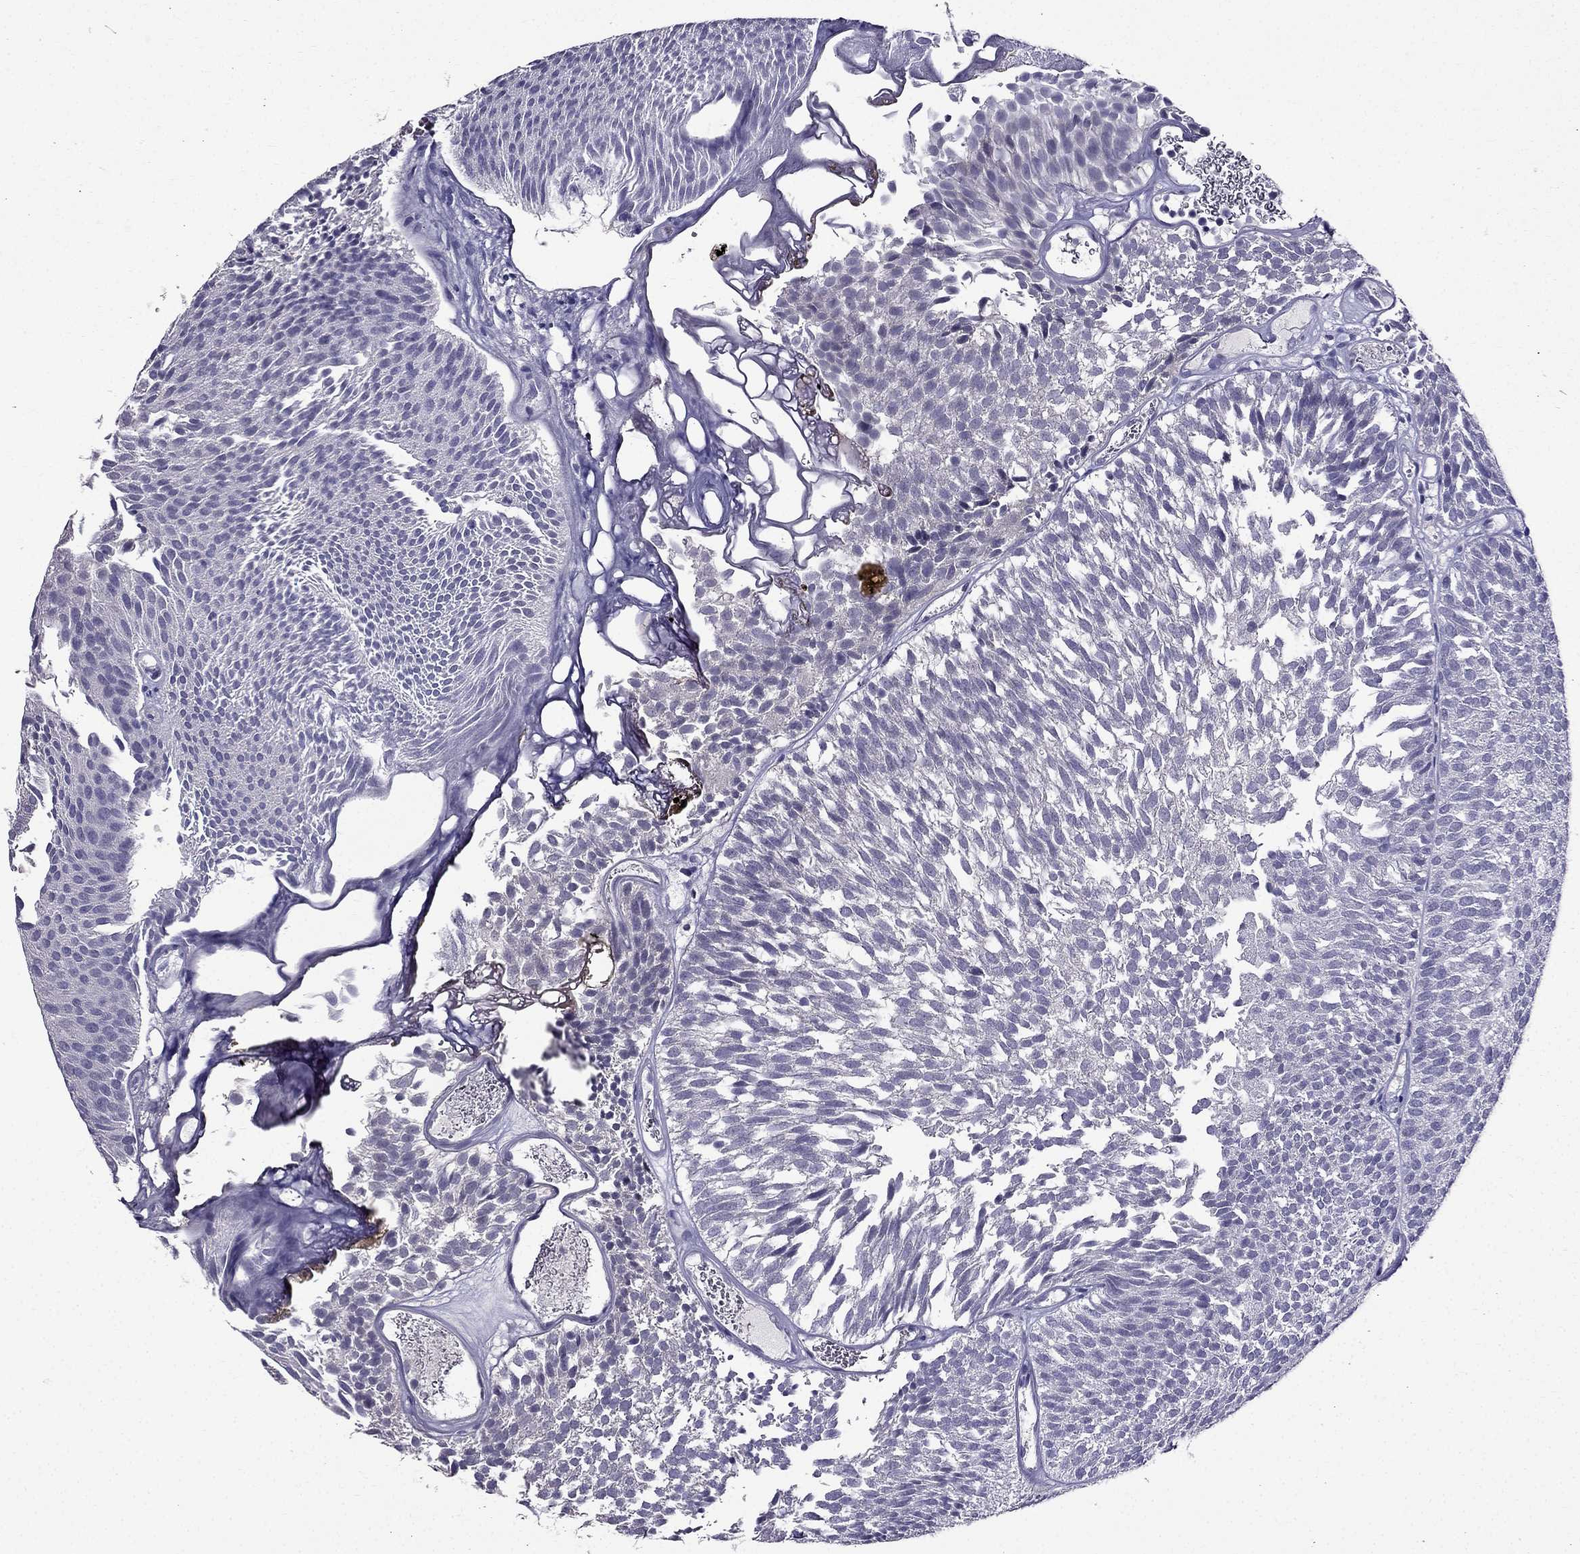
{"staining": {"intensity": "negative", "quantity": "none", "location": "none"}, "tissue": "urothelial cancer", "cell_type": "Tumor cells", "image_type": "cancer", "snomed": [{"axis": "morphology", "description": "Urothelial carcinoma, Low grade"}, {"axis": "topography", "description": "Urinary bladder"}], "caption": "DAB immunohistochemical staining of human urothelial carcinoma (low-grade) shows no significant positivity in tumor cells.", "gene": "DUSP15", "patient": {"sex": "male", "age": 52}}